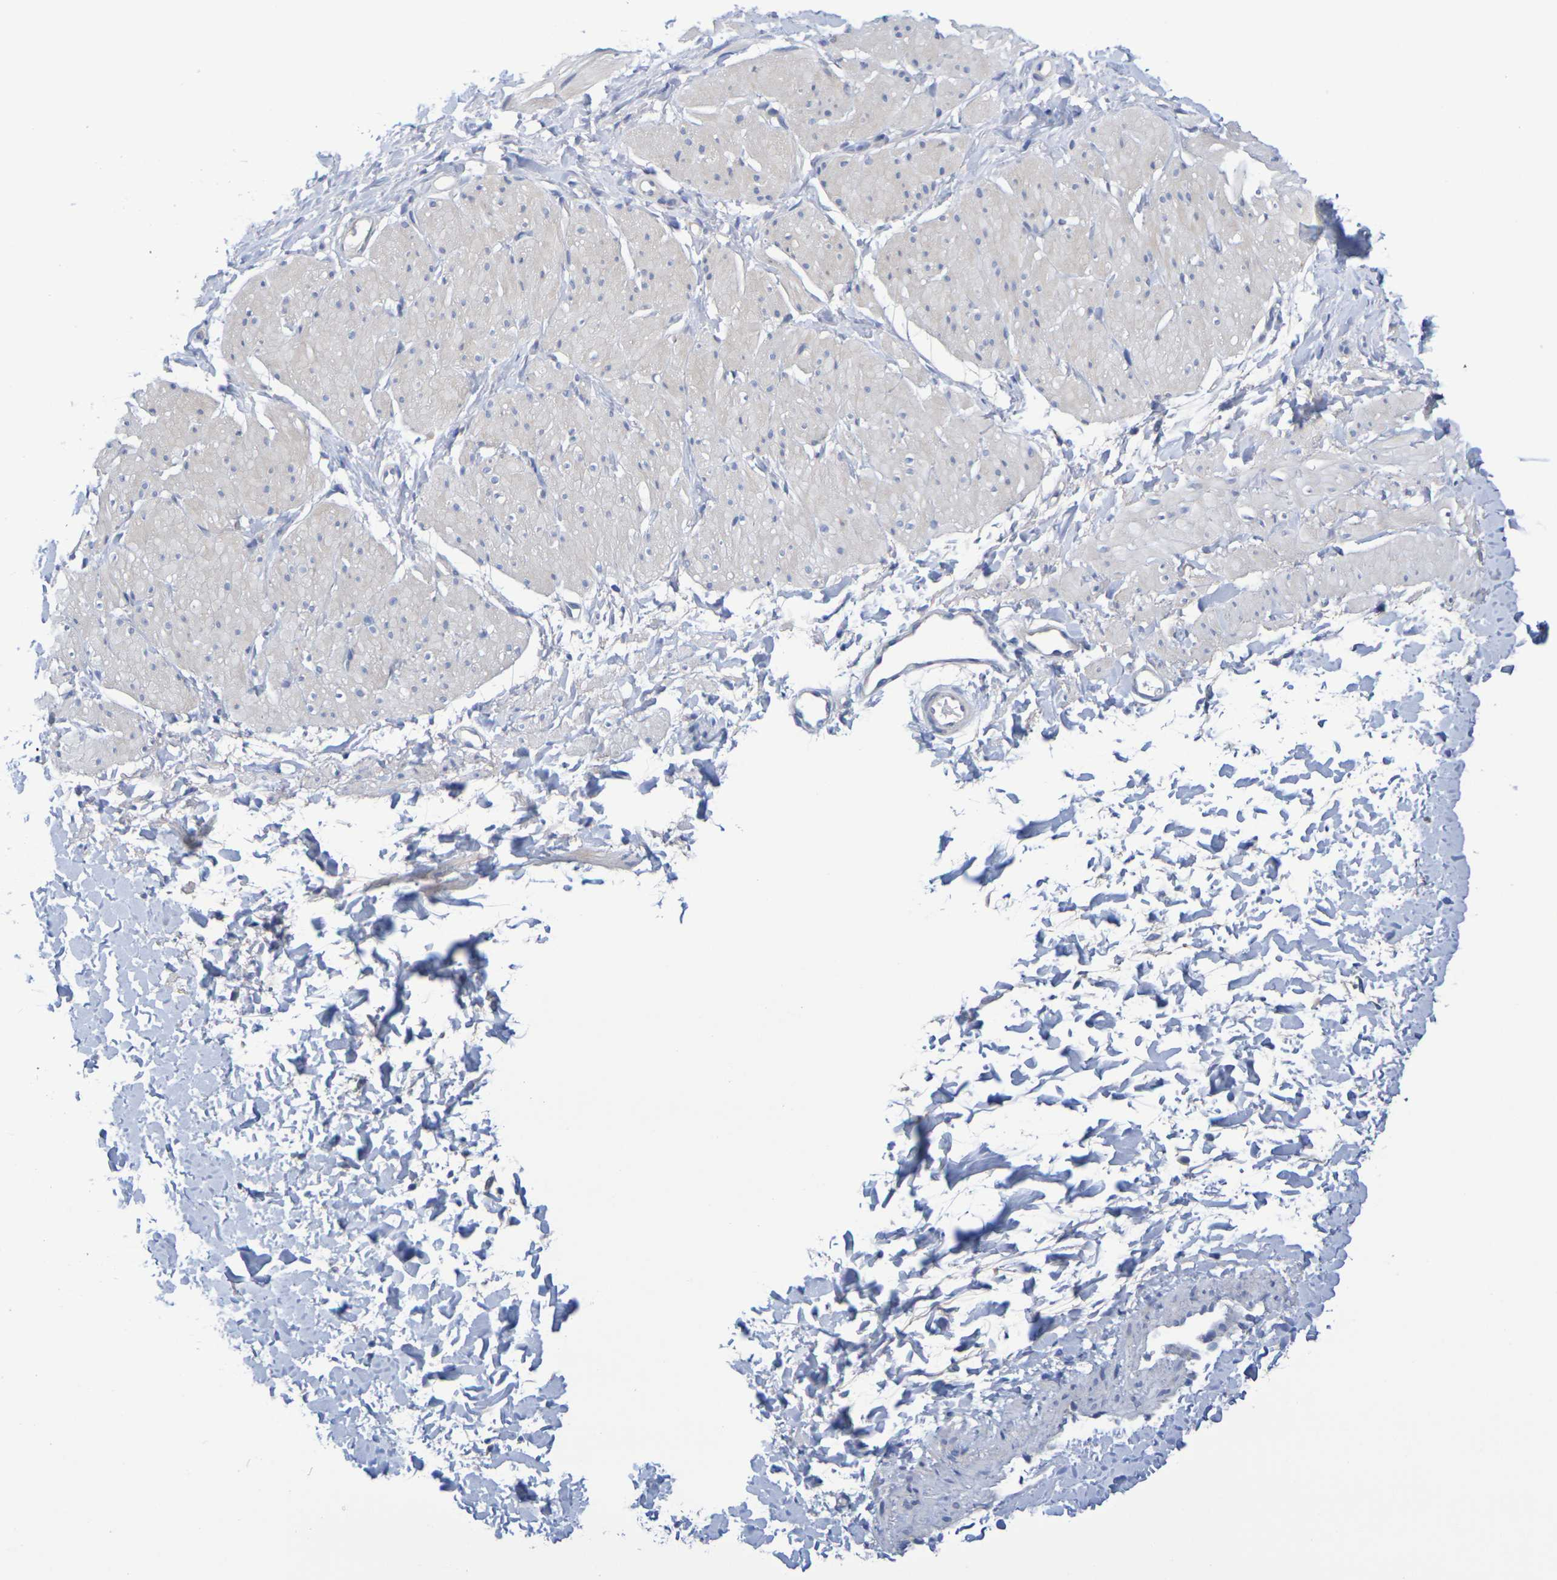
{"staining": {"intensity": "negative", "quantity": "none", "location": "none"}, "tissue": "smooth muscle", "cell_type": "Smooth muscle cells", "image_type": "normal", "snomed": [{"axis": "morphology", "description": "Normal tissue, NOS"}, {"axis": "topography", "description": "Smooth muscle"}], "caption": "Smooth muscle cells show no significant expression in unremarkable smooth muscle.", "gene": "SDC4", "patient": {"sex": "male", "age": 16}}